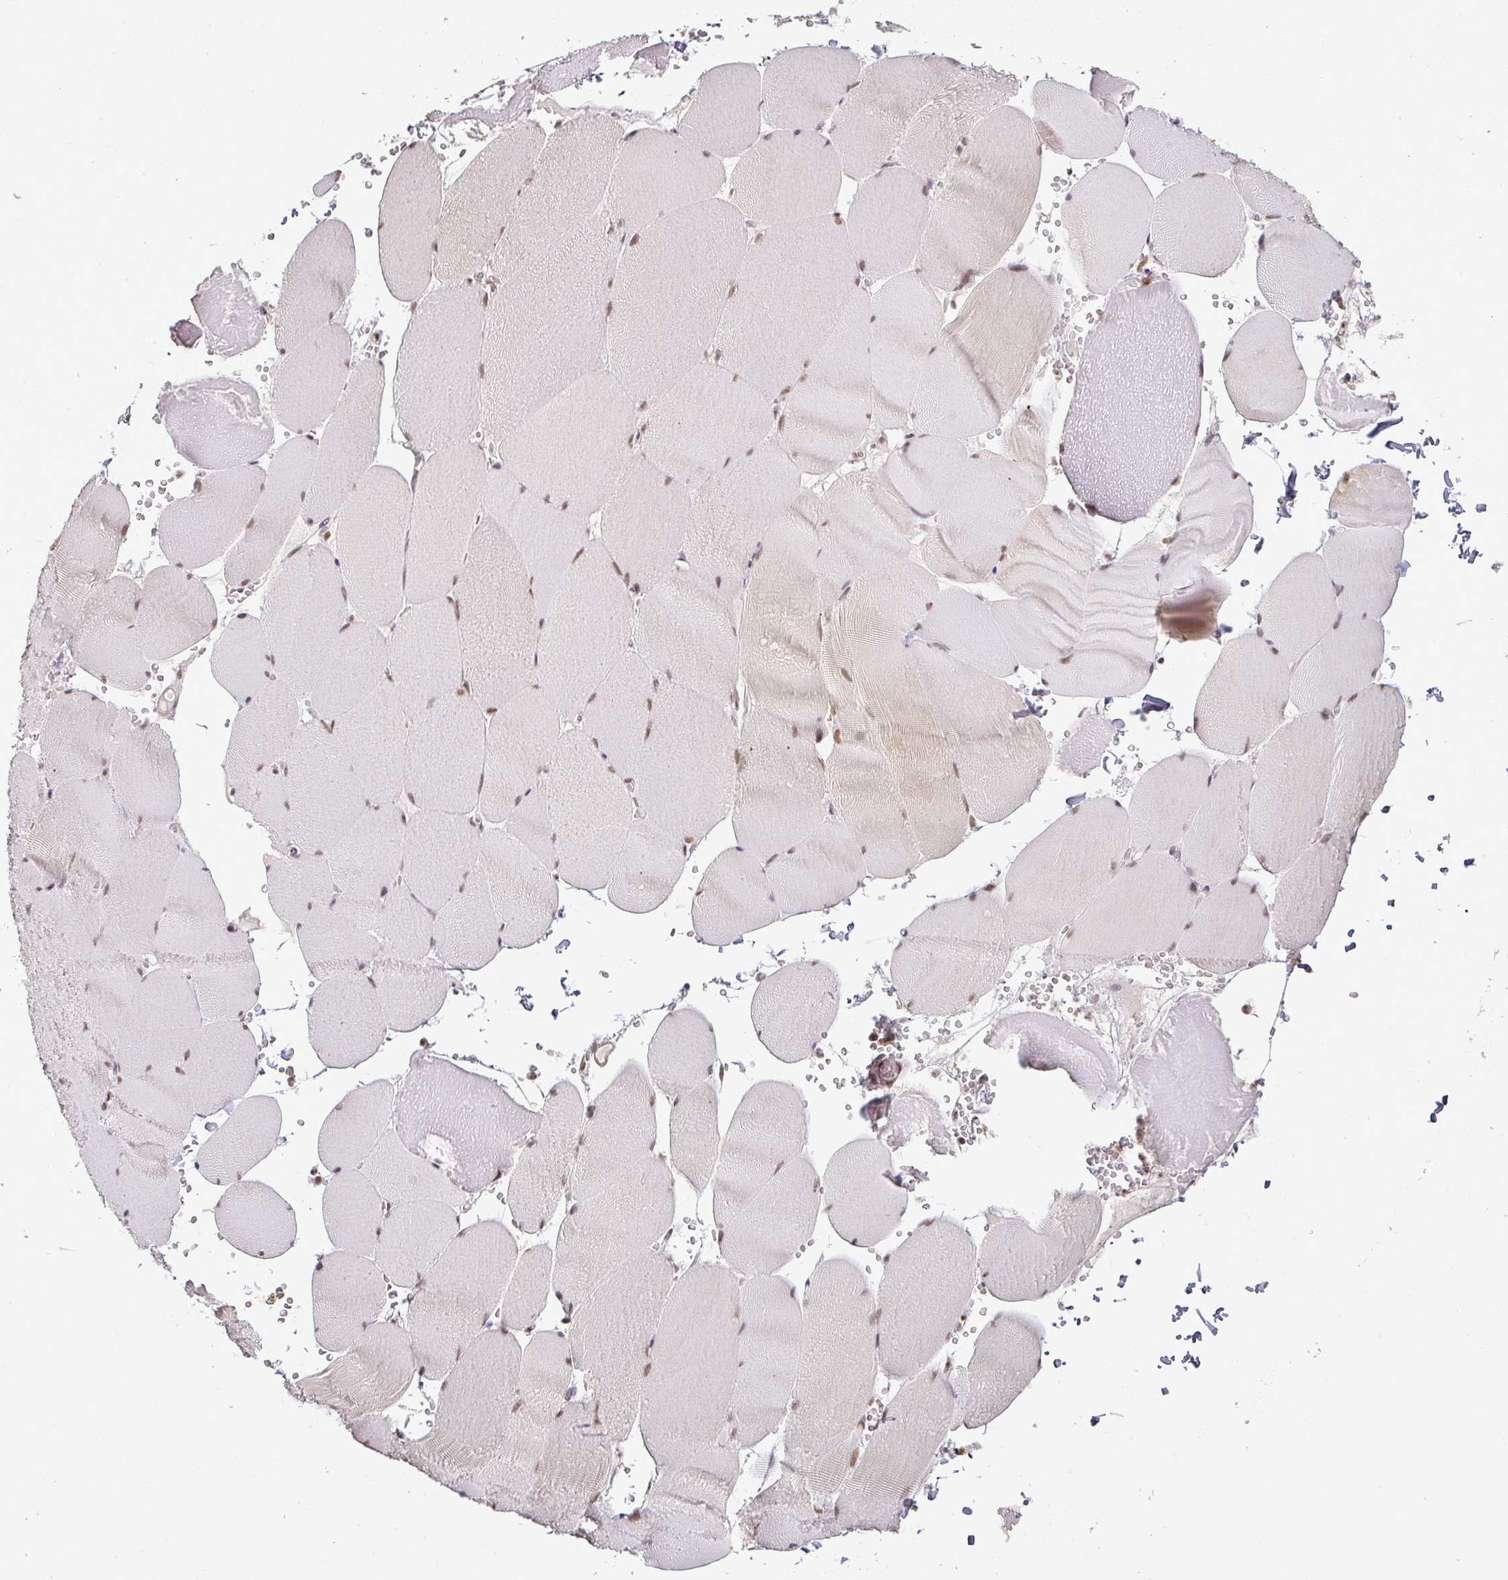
{"staining": {"intensity": "moderate", "quantity": "<25%", "location": "nuclear"}, "tissue": "skeletal muscle", "cell_type": "Myocytes", "image_type": "normal", "snomed": [{"axis": "morphology", "description": "Normal tissue, NOS"}, {"axis": "topography", "description": "Skeletal muscle"}, {"axis": "topography", "description": "Head-Neck"}], "caption": "The histopathology image displays staining of benign skeletal muscle, revealing moderate nuclear protein staining (brown color) within myocytes. (DAB IHC with brightfield microscopy, high magnification).", "gene": "GPRIN2", "patient": {"sex": "male", "age": 66}}